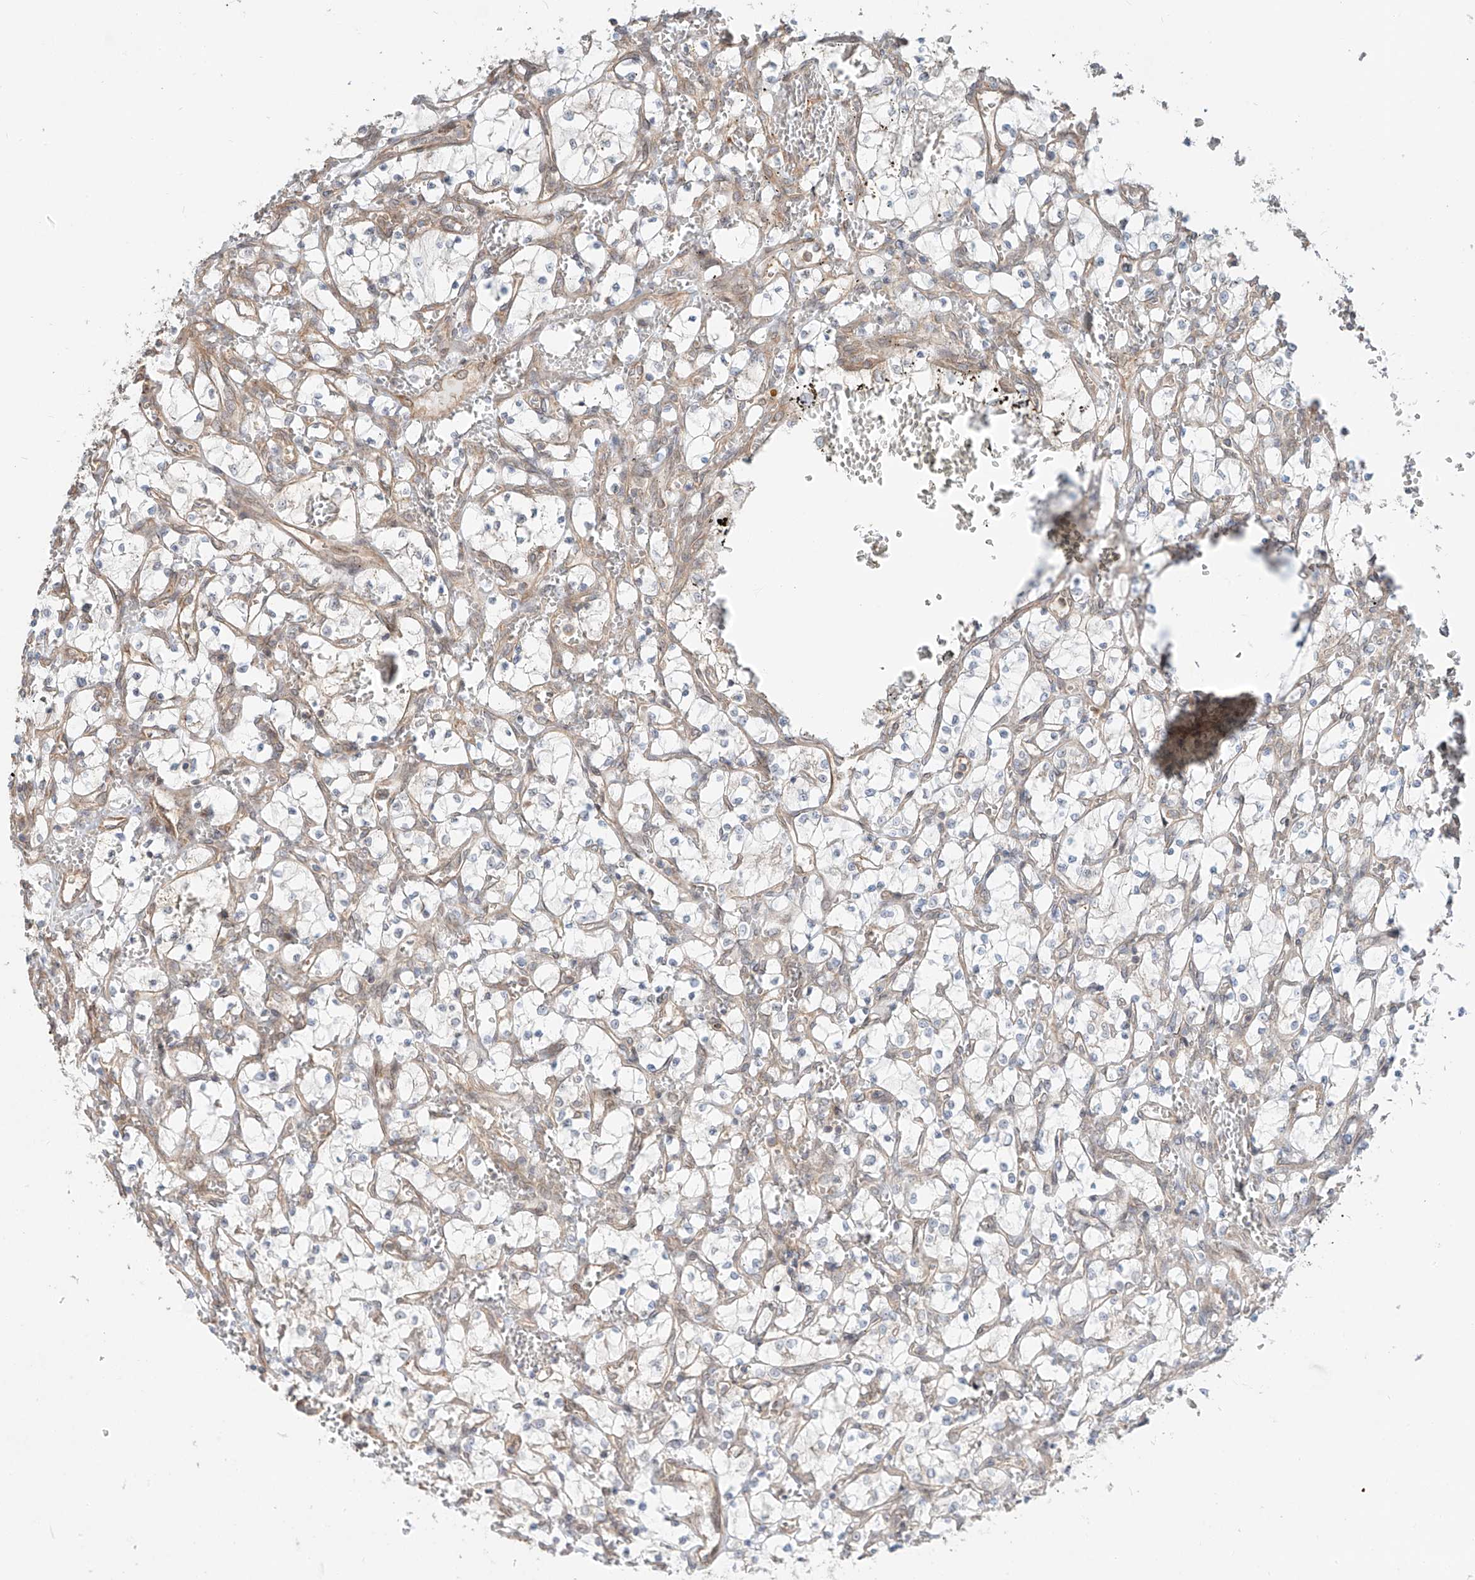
{"staining": {"intensity": "negative", "quantity": "none", "location": "none"}, "tissue": "renal cancer", "cell_type": "Tumor cells", "image_type": "cancer", "snomed": [{"axis": "morphology", "description": "Adenocarcinoma, NOS"}, {"axis": "topography", "description": "Kidney"}], "caption": "An IHC photomicrograph of adenocarcinoma (renal) is shown. There is no staining in tumor cells of adenocarcinoma (renal).", "gene": "CEP162", "patient": {"sex": "female", "age": 69}}